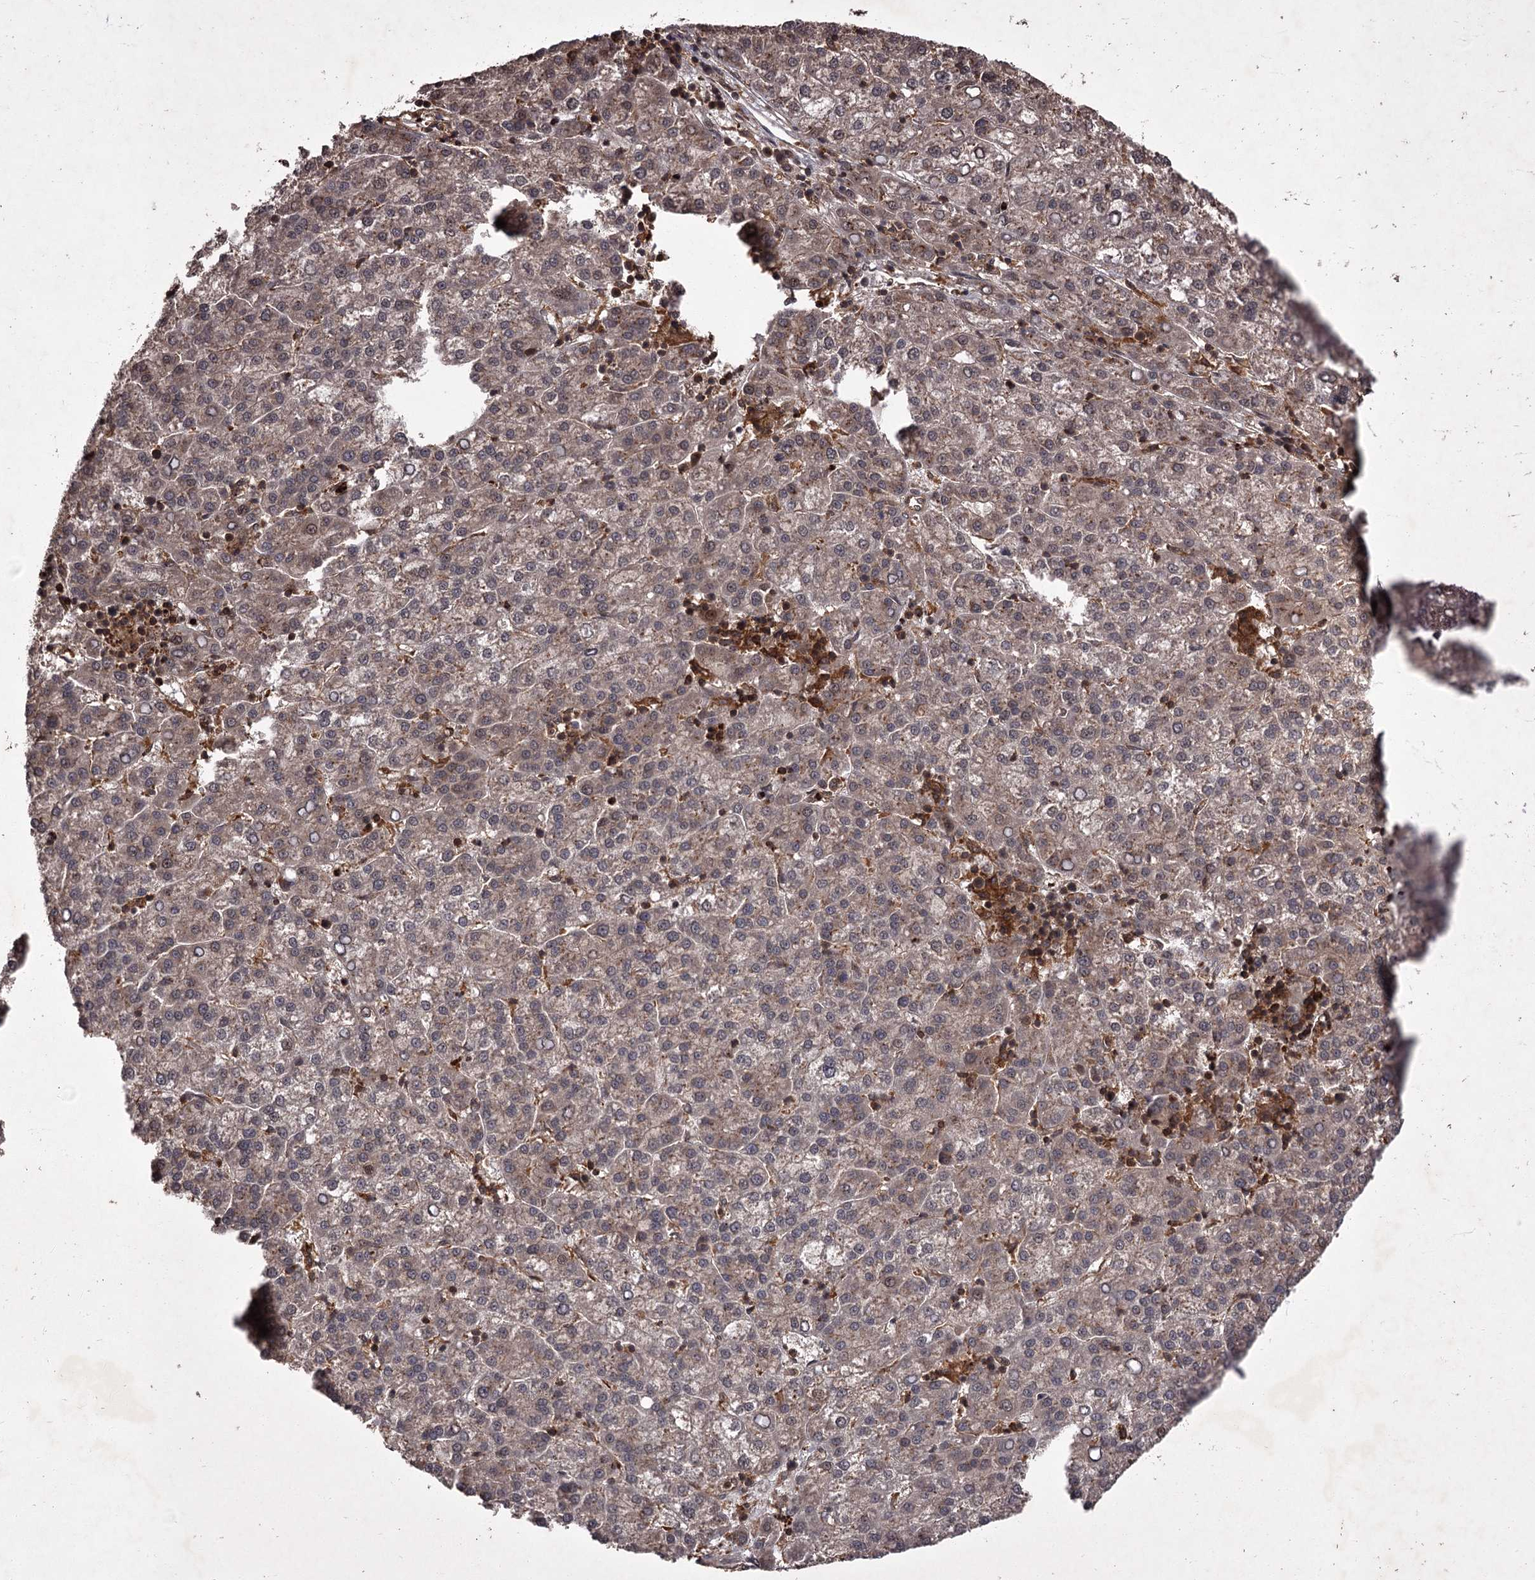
{"staining": {"intensity": "weak", "quantity": "<25%", "location": "cytoplasmic/membranous"}, "tissue": "liver cancer", "cell_type": "Tumor cells", "image_type": "cancer", "snomed": [{"axis": "morphology", "description": "Carcinoma, Hepatocellular, NOS"}, {"axis": "topography", "description": "Liver"}], "caption": "The image reveals no significant positivity in tumor cells of liver cancer.", "gene": "TBC1D23", "patient": {"sex": "female", "age": 58}}